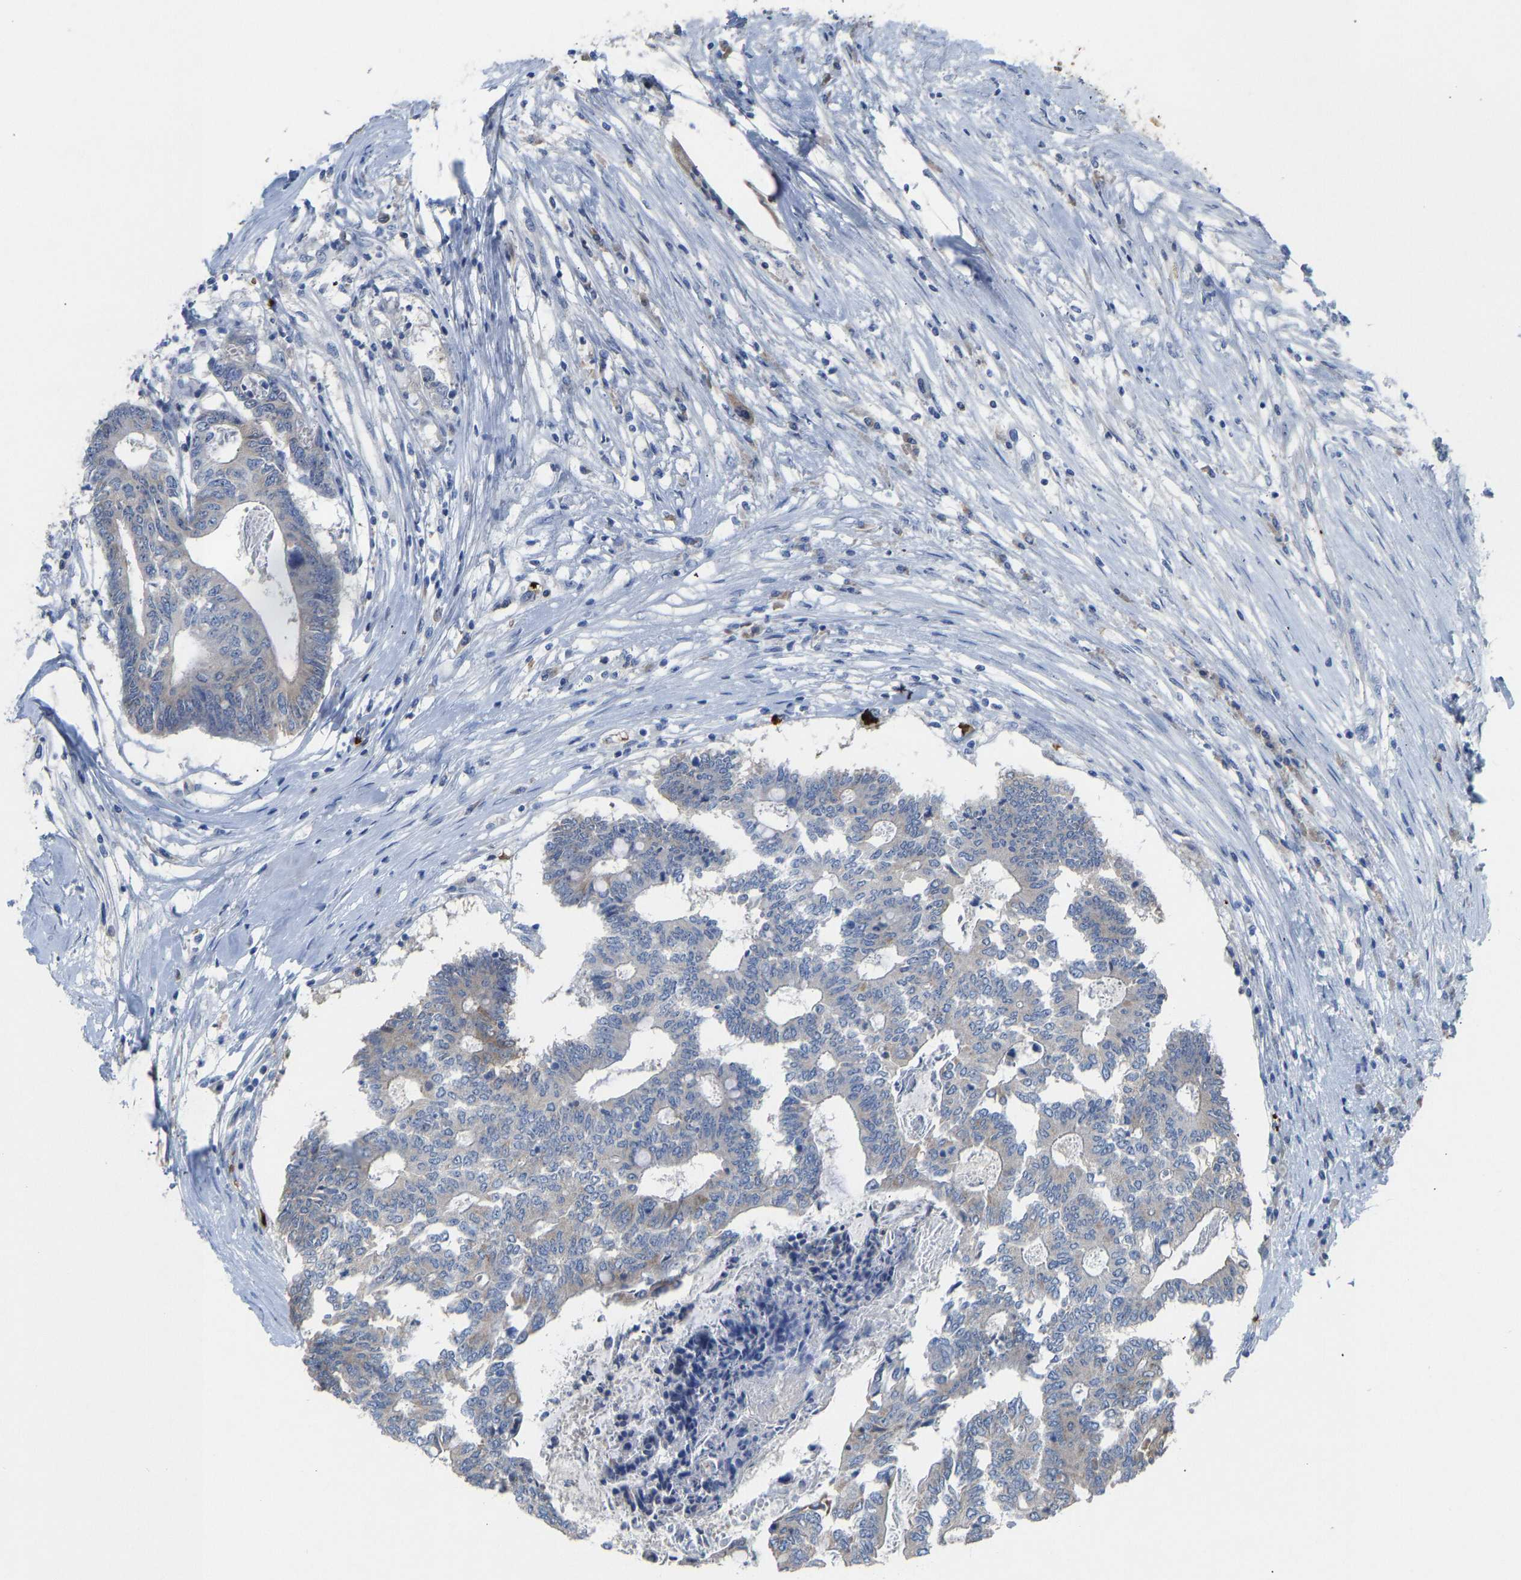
{"staining": {"intensity": "weak", "quantity": "<25%", "location": "cytoplasmic/membranous"}, "tissue": "colorectal cancer", "cell_type": "Tumor cells", "image_type": "cancer", "snomed": [{"axis": "morphology", "description": "Adenocarcinoma, NOS"}, {"axis": "topography", "description": "Rectum"}], "caption": "Colorectal cancer (adenocarcinoma) was stained to show a protein in brown. There is no significant positivity in tumor cells. (DAB immunohistochemistry (IHC) visualized using brightfield microscopy, high magnification).", "gene": "PIGS", "patient": {"sex": "male", "age": 63}}